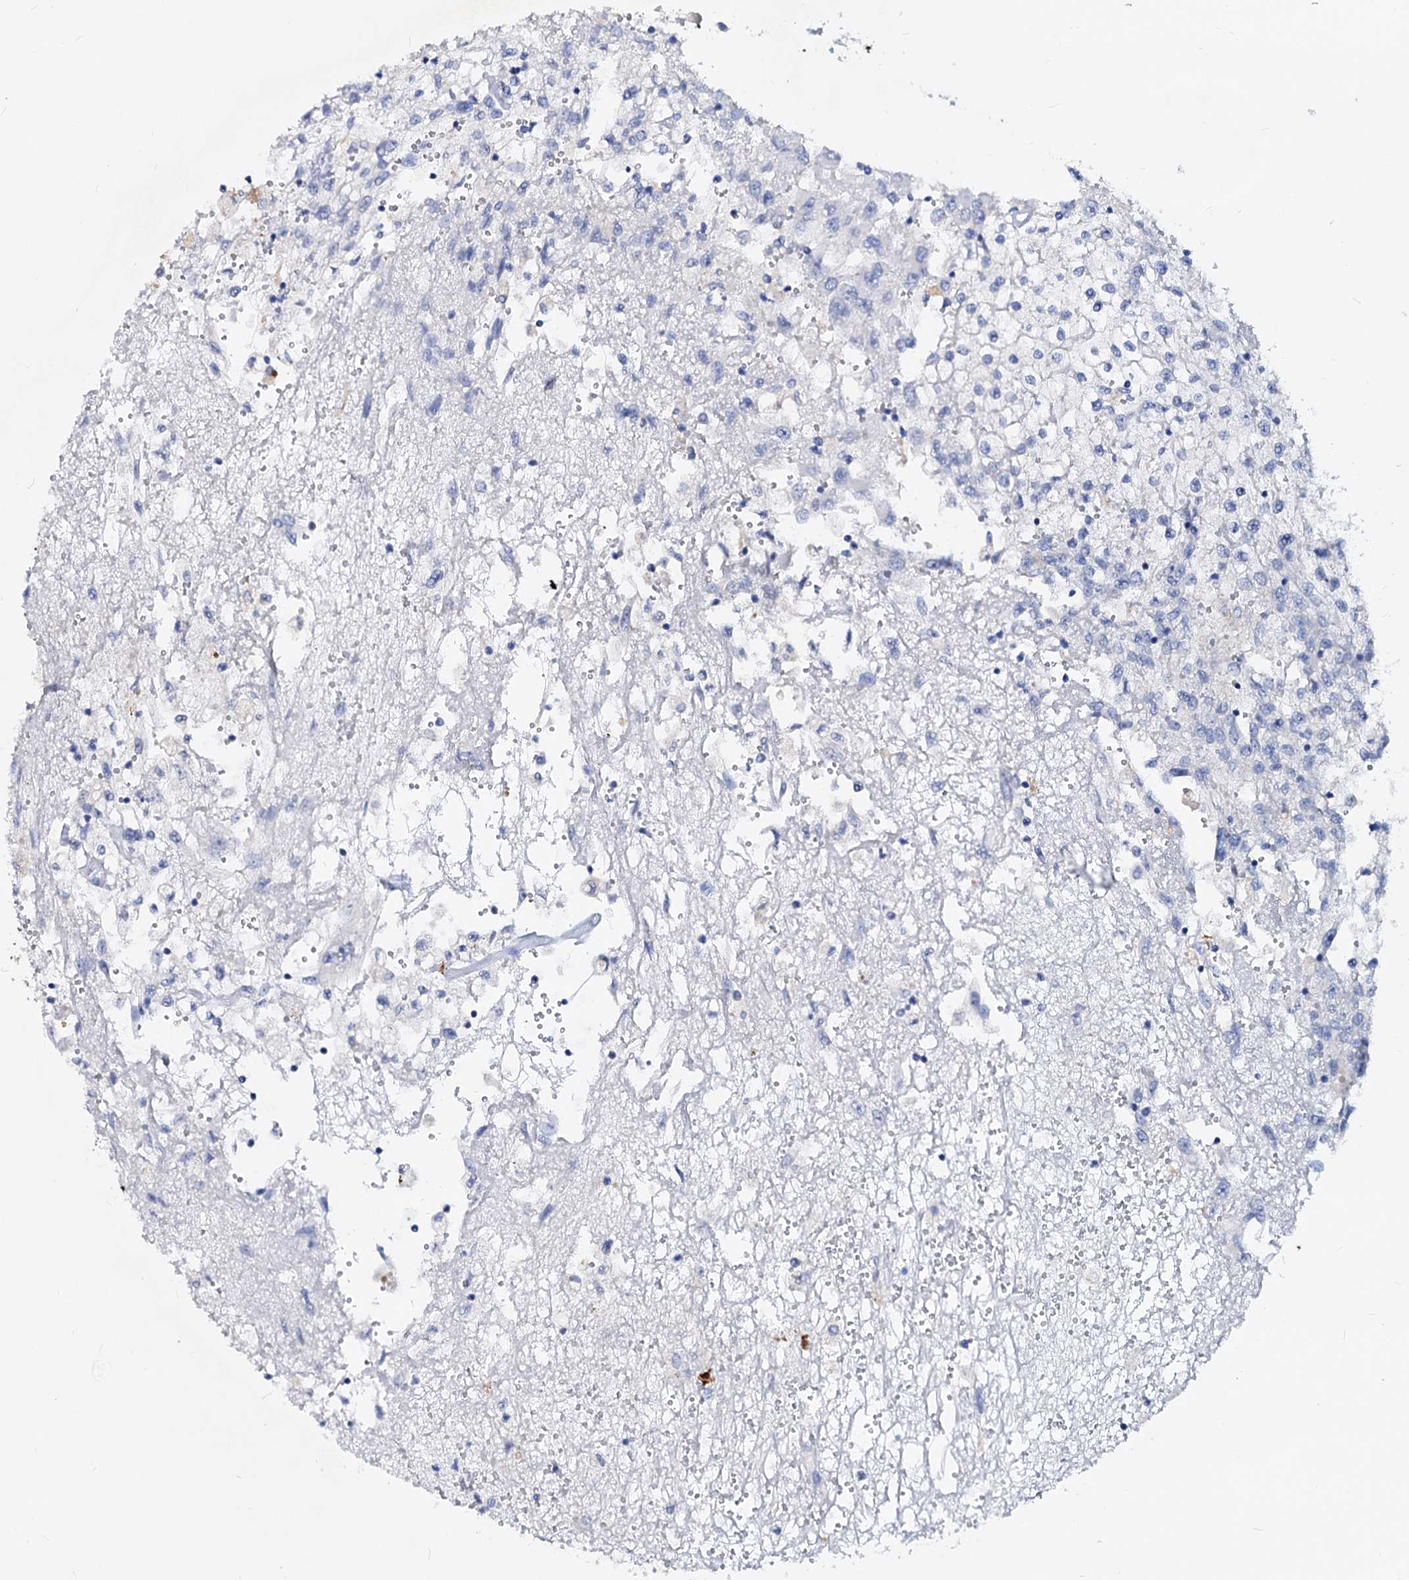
{"staining": {"intensity": "negative", "quantity": "none", "location": "none"}, "tissue": "renal cancer", "cell_type": "Tumor cells", "image_type": "cancer", "snomed": [{"axis": "morphology", "description": "Adenocarcinoma, NOS"}, {"axis": "topography", "description": "Kidney"}], "caption": "The IHC image has no significant expression in tumor cells of renal cancer tissue.", "gene": "DYDC2", "patient": {"sex": "female", "age": 52}}